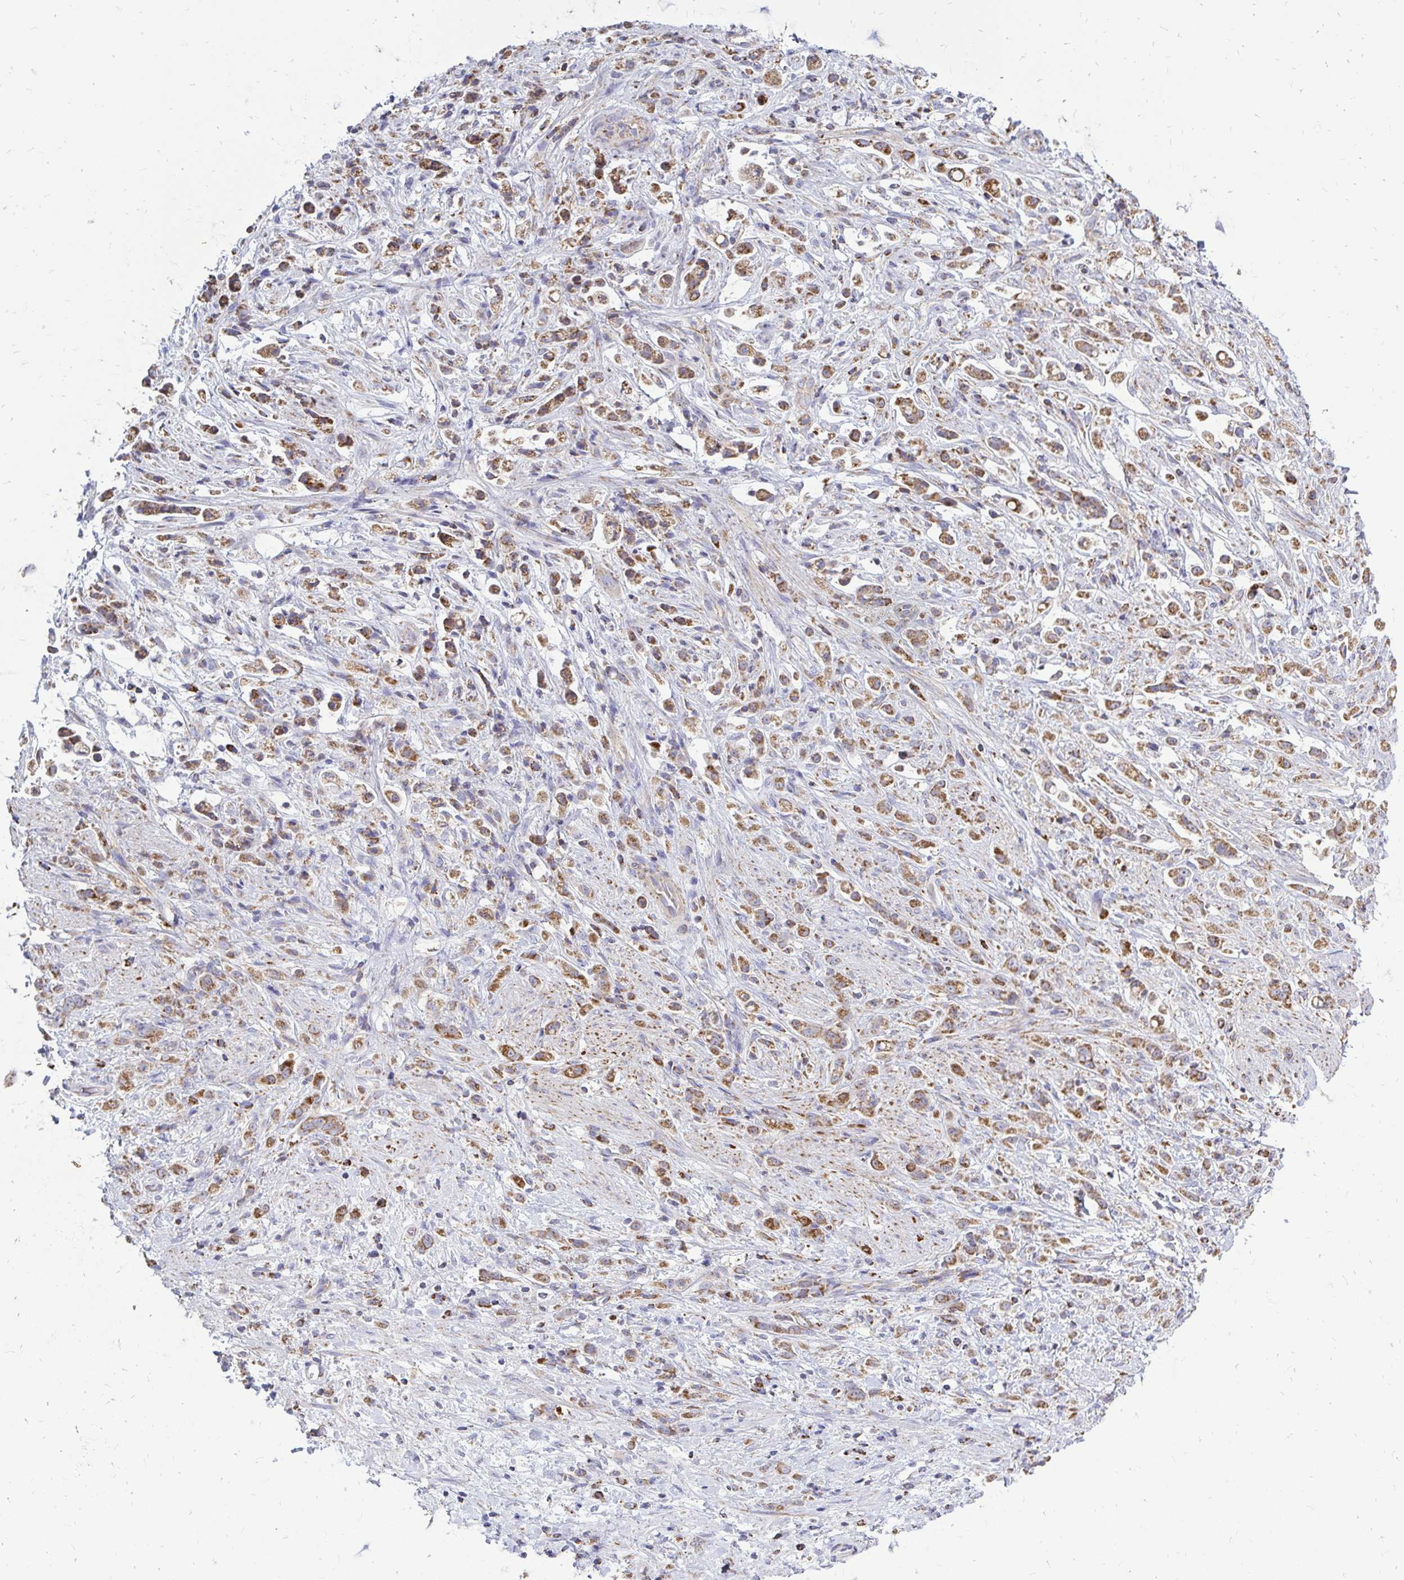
{"staining": {"intensity": "moderate", "quantity": ">75%", "location": "cytoplasmic/membranous"}, "tissue": "stomach cancer", "cell_type": "Tumor cells", "image_type": "cancer", "snomed": [{"axis": "morphology", "description": "Adenocarcinoma, NOS"}, {"axis": "topography", "description": "Stomach"}], "caption": "The histopathology image demonstrates a brown stain indicating the presence of a protein in the cytoplasmic/membranous of tumor cells in stomach cancer (adenocarcinoma). (DAB (3,3'-diaminobenzidine) IHC with brightfield microscopy, high magnification).", "gene": "OR10R2", "patient": {"sex": "female", "age": 60}}